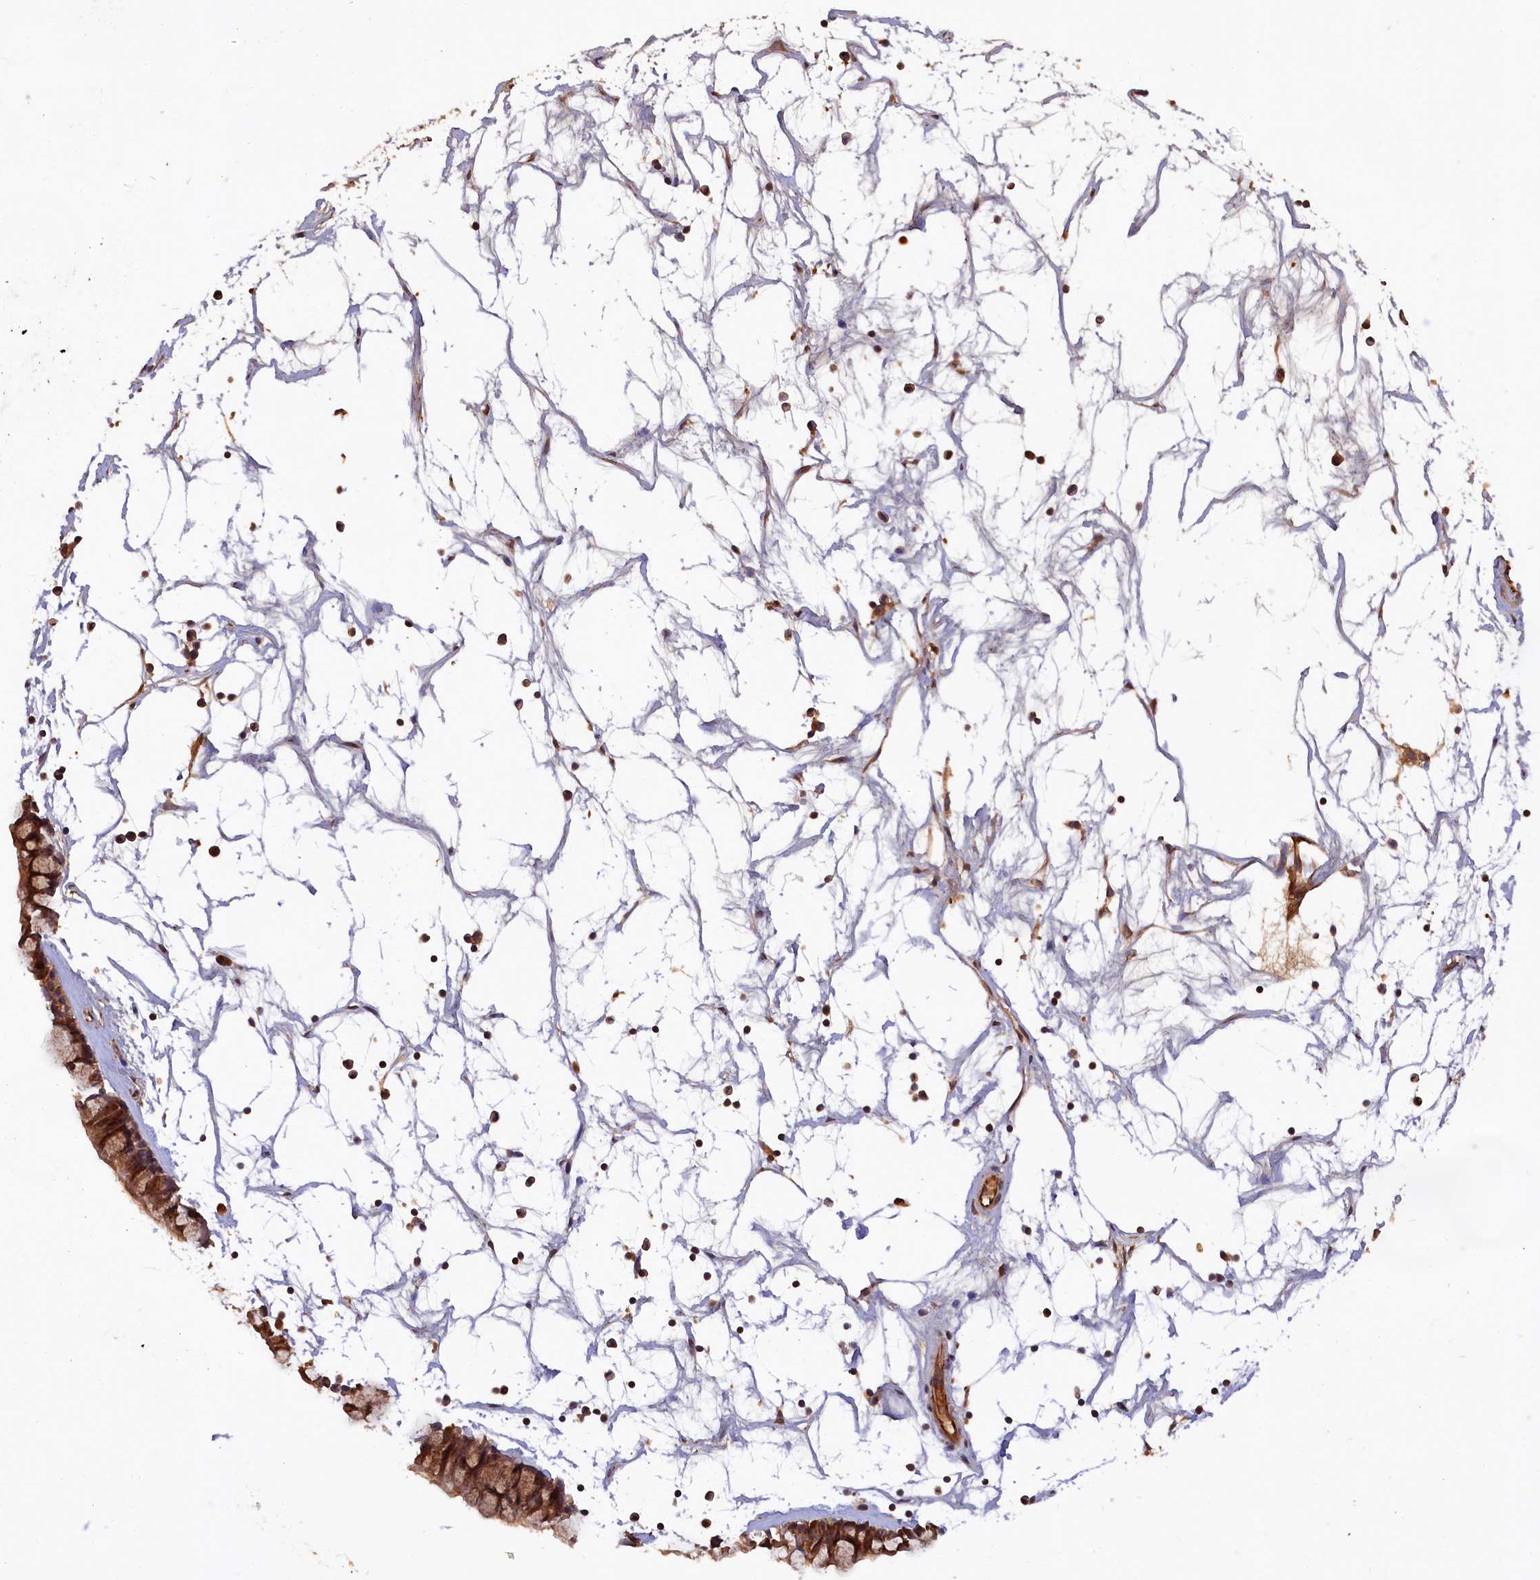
{"staining": {"intensity": "moderate", "quantity": ">75%", "location": "cytoplasmic/membranous"}, "tissue": "nasopharynx", "cell_type": "Respiratory epithelial cells", "image_type": "normal", "snomed": [{"axis": "morphology", "description": "Normal tissue, NOS"}, {"axis": "topography", "description": "Nasopharynx"}], "caption": "Immunohistochemistry (IHC) micrograph of unremarkable nasopharynx: nasopharynx stained using IHC demonstrates medium levels of moderate protein expression localized specifically in the cytoplasmic/membranous of respiratory epithelial cells, appearing as a cytoplasmic/membranous brown color.", "gene": "GREB1L", "patient": {"sex": "male", "age": 64}}